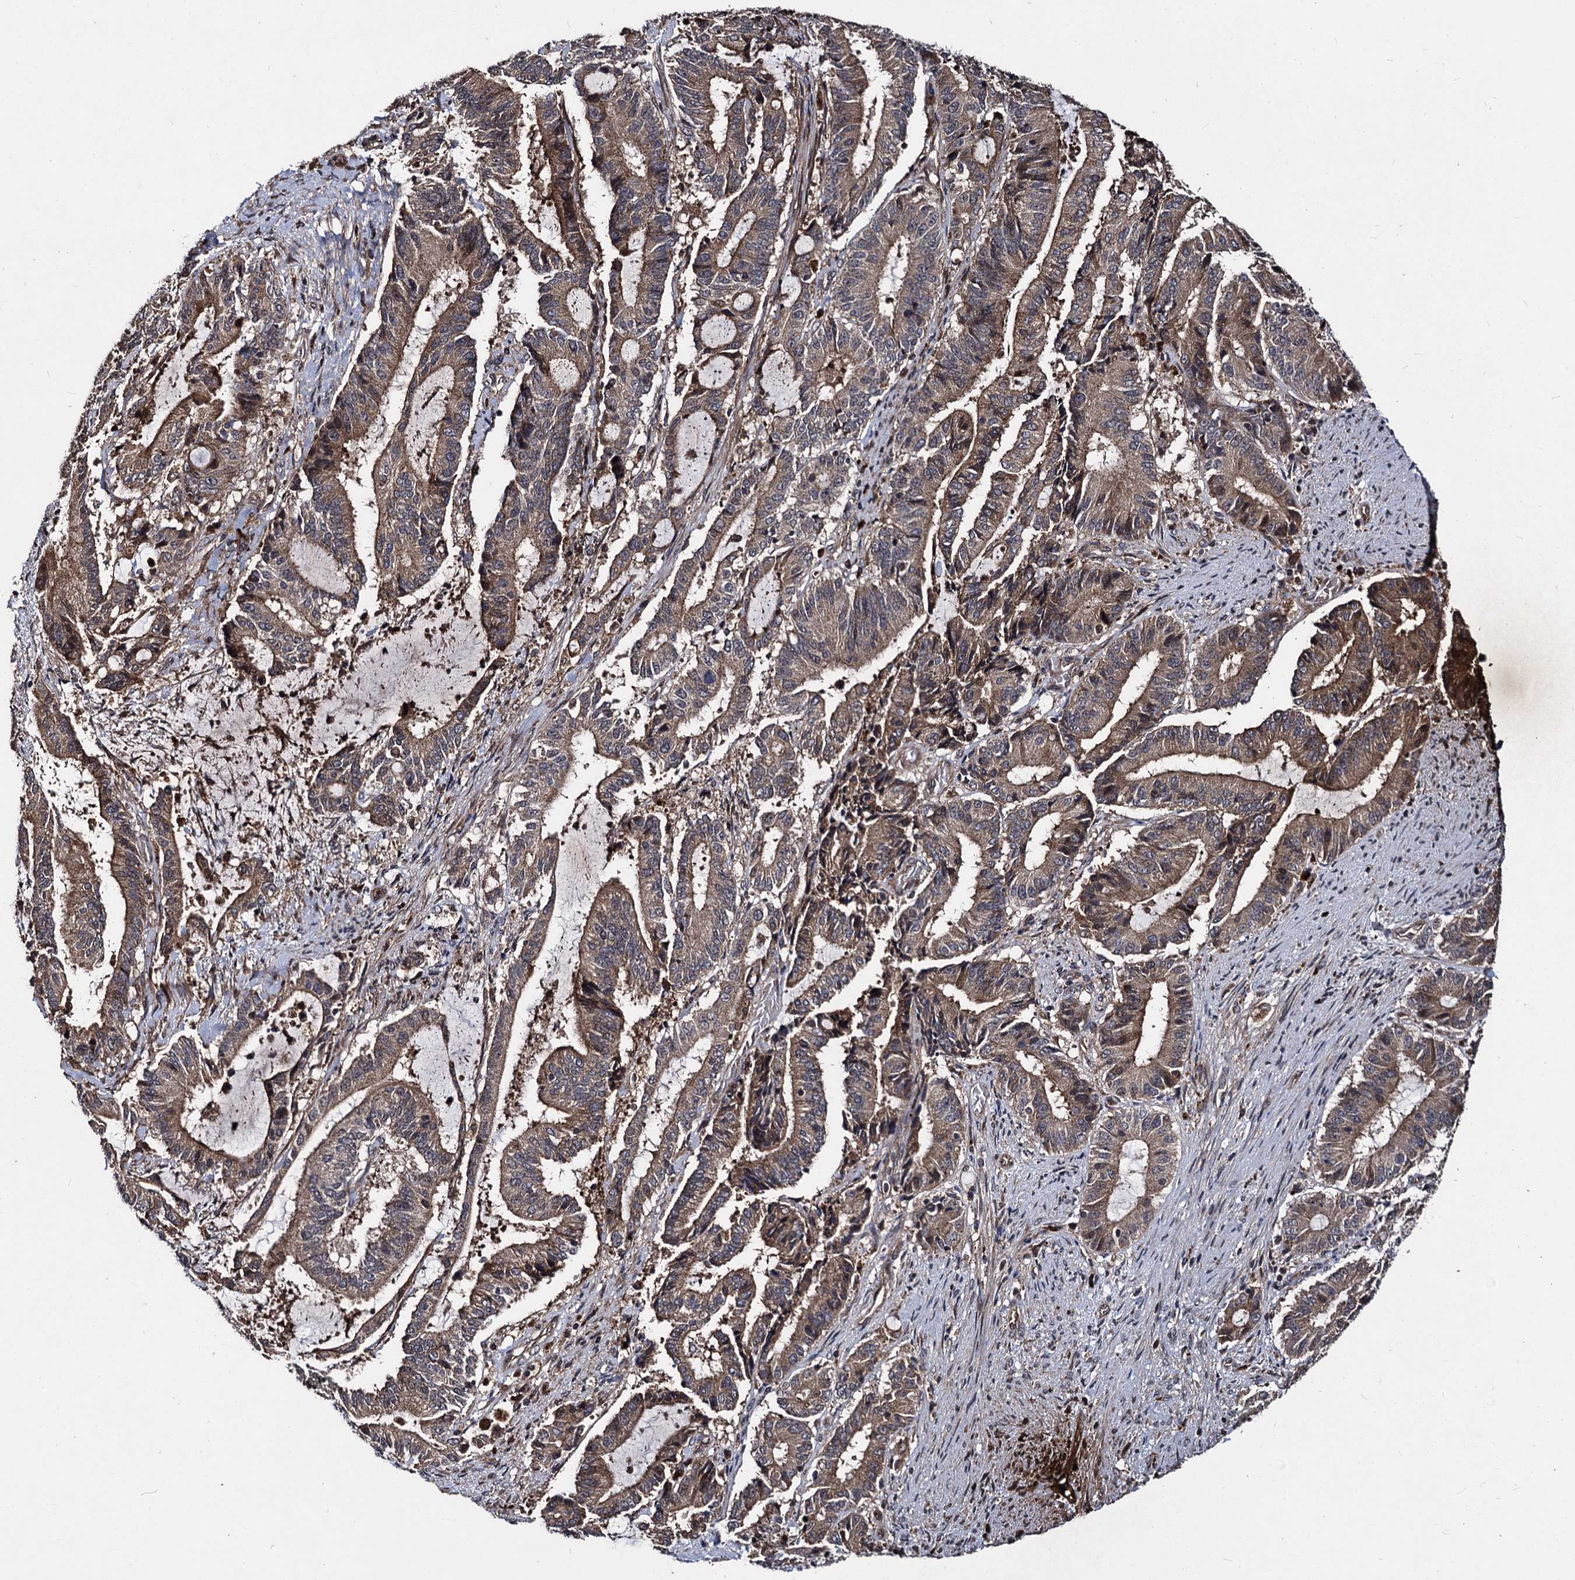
{"staining": {"intensity": "moderate", "quantity": ">75%", "location": "cytoplasmic/membranous"}, "tissue": "liver cancer", "cell_type": "Tumor cells", "image_type": "cancer", "snomed": [{"axis": "morphology", "description": "Normal tissue, NOS"}, {"axis": "morphology", "description": "Cholangiocarcinoma"}, {"axis": "topography", "description": "Liver"}, {"axis": "topography", "description": "Peripheral nerve tissue"}], "caption": "Protein analysis of liver cancer (cholangiocarcinoma) tissue displays moderate cytoplasmic/membranous positivity in approximately >75% of tumor cells.", "gene": "BCL2L2", "patient": {"sex": "female", "age": 73}}